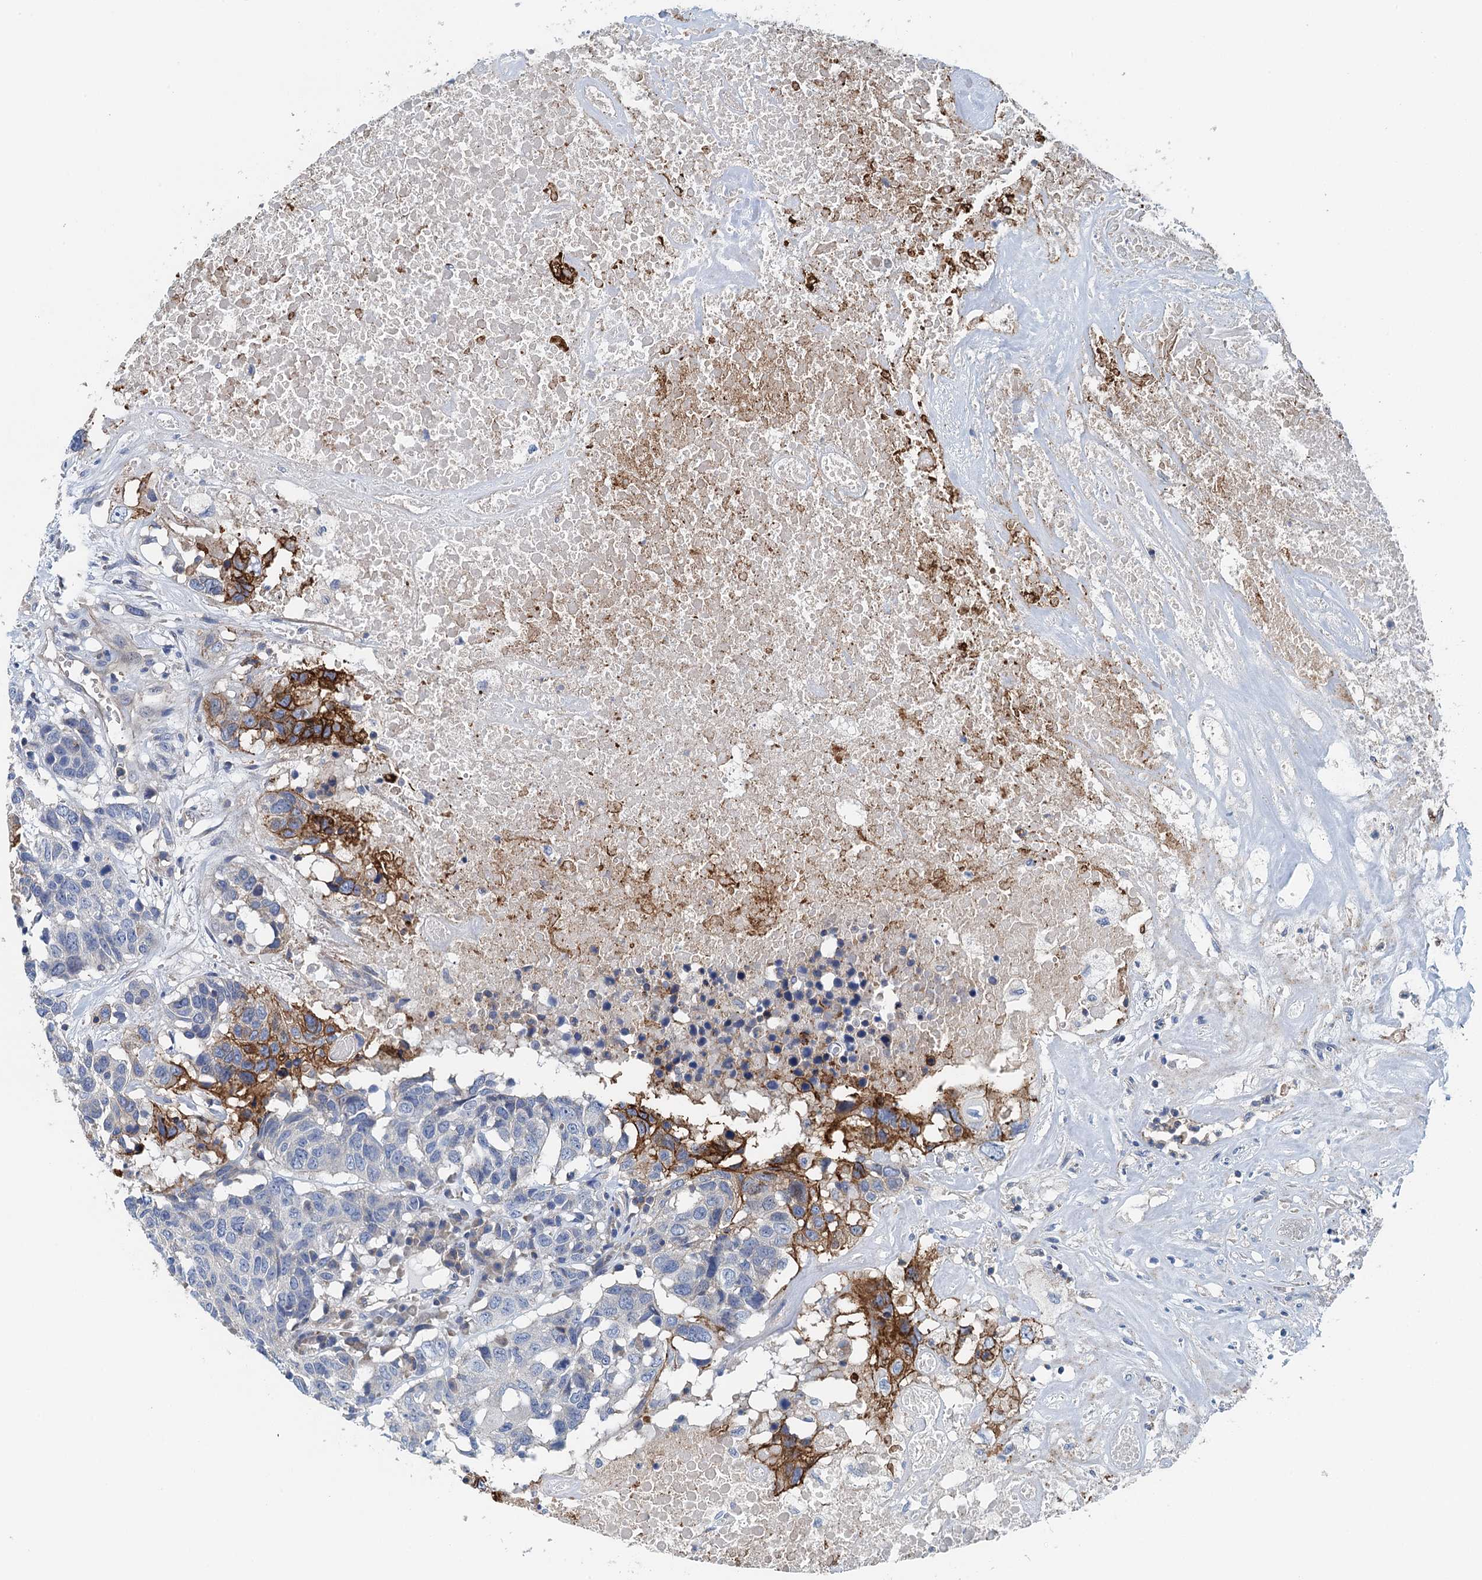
{"staining": {"intensity": "strong", "quantity": "<25%", "location": "cytoplasmic/membranous"}, "tissue": "head and neck cancer", "cell_type": "Tumor cells", "image_type": "cancer", "snomed": [{"axis": "morphology", "description": "Squamous cell carcinoma, NOS"}, {"axis": "topography", "description": "Head-Neck"}], "caption": "Protein analysis of head and neck cancer tissue exhibits strong cytoplasmic/membranous expression in approximately <25% of tumor cells.", "gene": "PPP1R14D", "patient": {"sex": "male", "age": 66}}